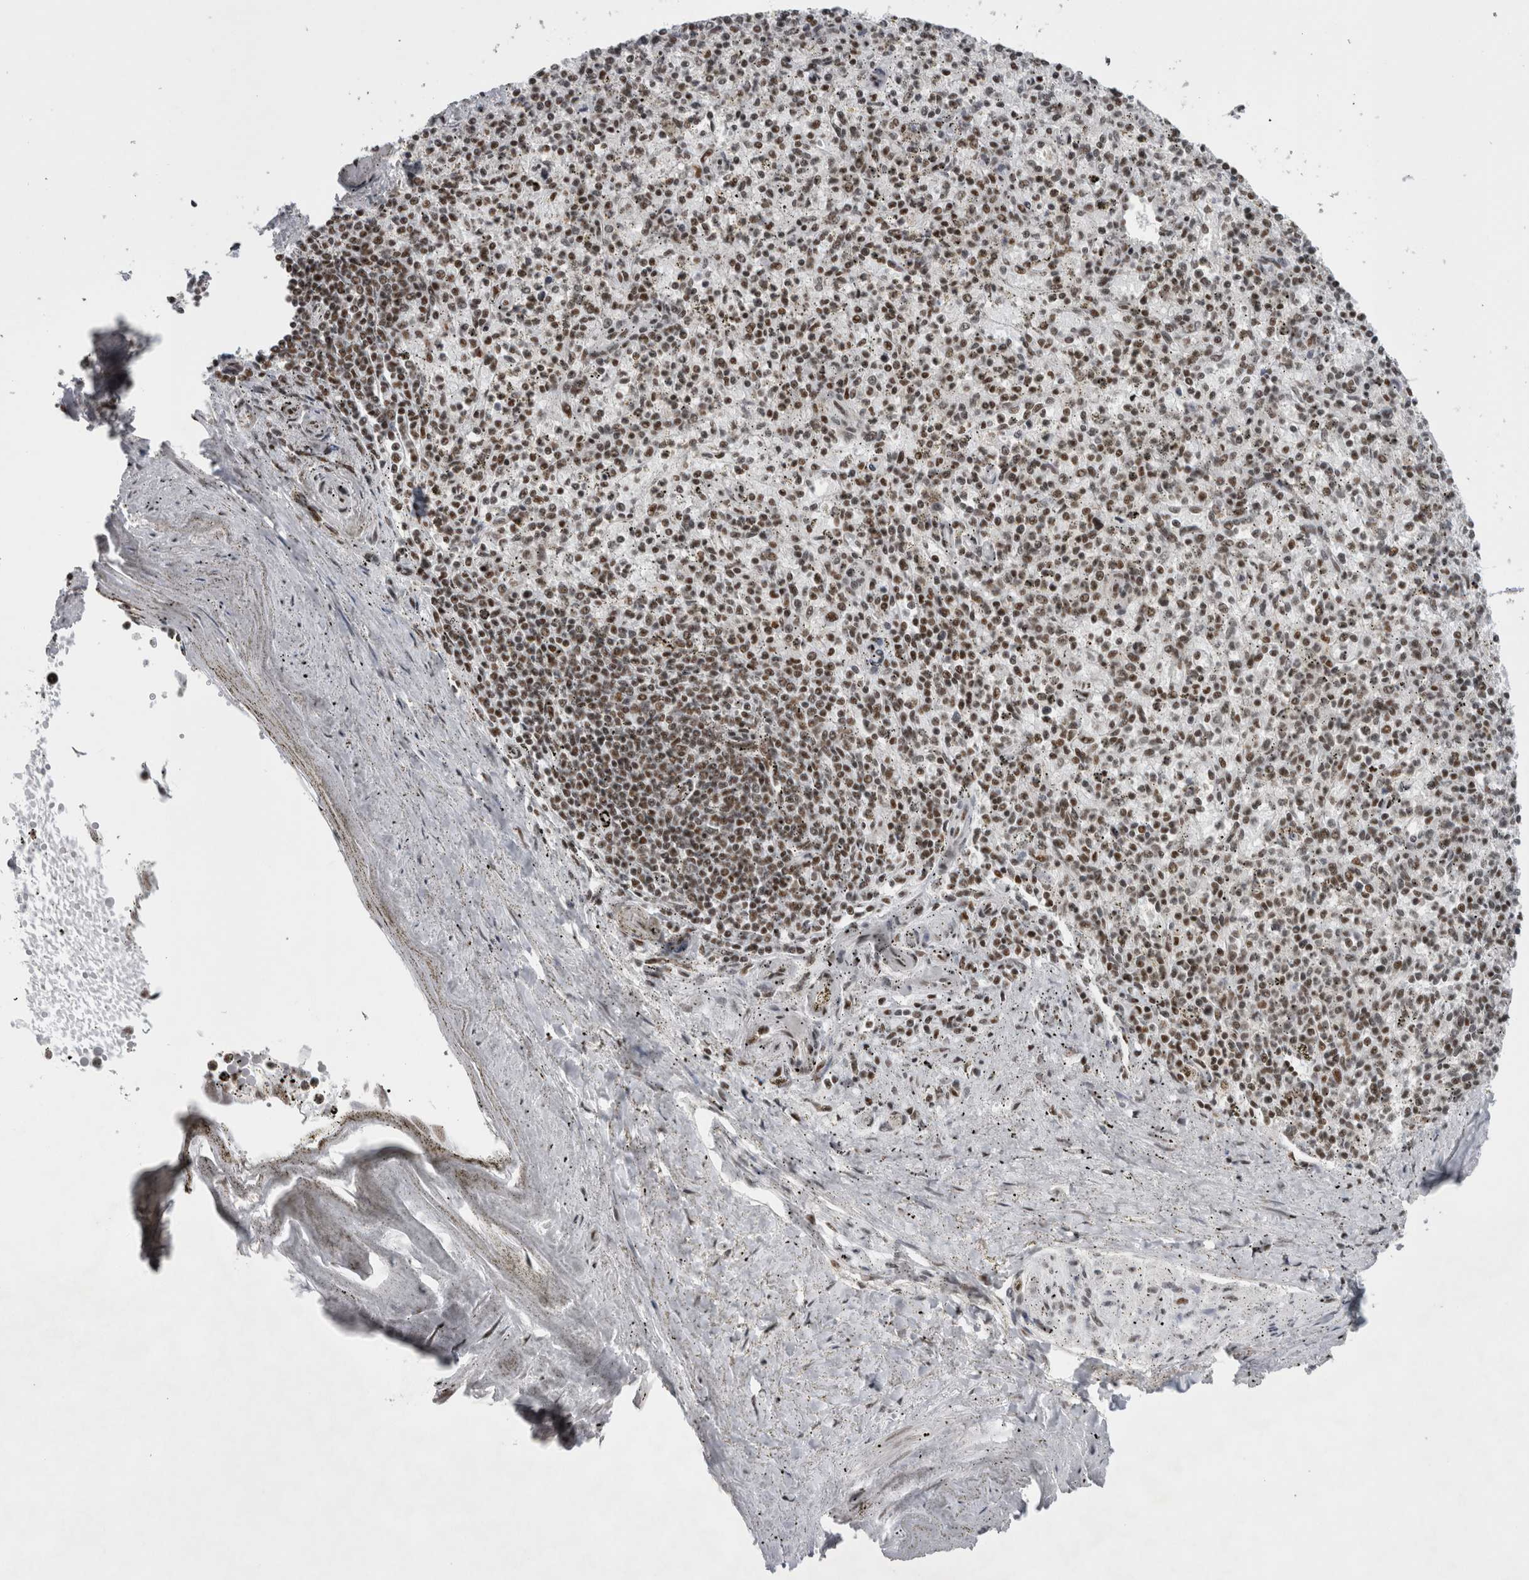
{"staining": {"intensity": "moderate", "quantity": ">75%", "location": "nuclear"}, "tissue": "spleen", "cell_type": "Cells in red pulp", "image_type": "normal", "snomed": [{"axis": "morphology", "description": "Normal tissue, NOS"}, {"axis": "topography", "description": "Spleen"}], "caption": "The immunohistochemical stain labels moderate nuclear expression in cells in red pulp of benign spleen. Nuclei are stained in blue.", "gene": "CDK11A", "patient": {"sex": "male", "age": 72}}